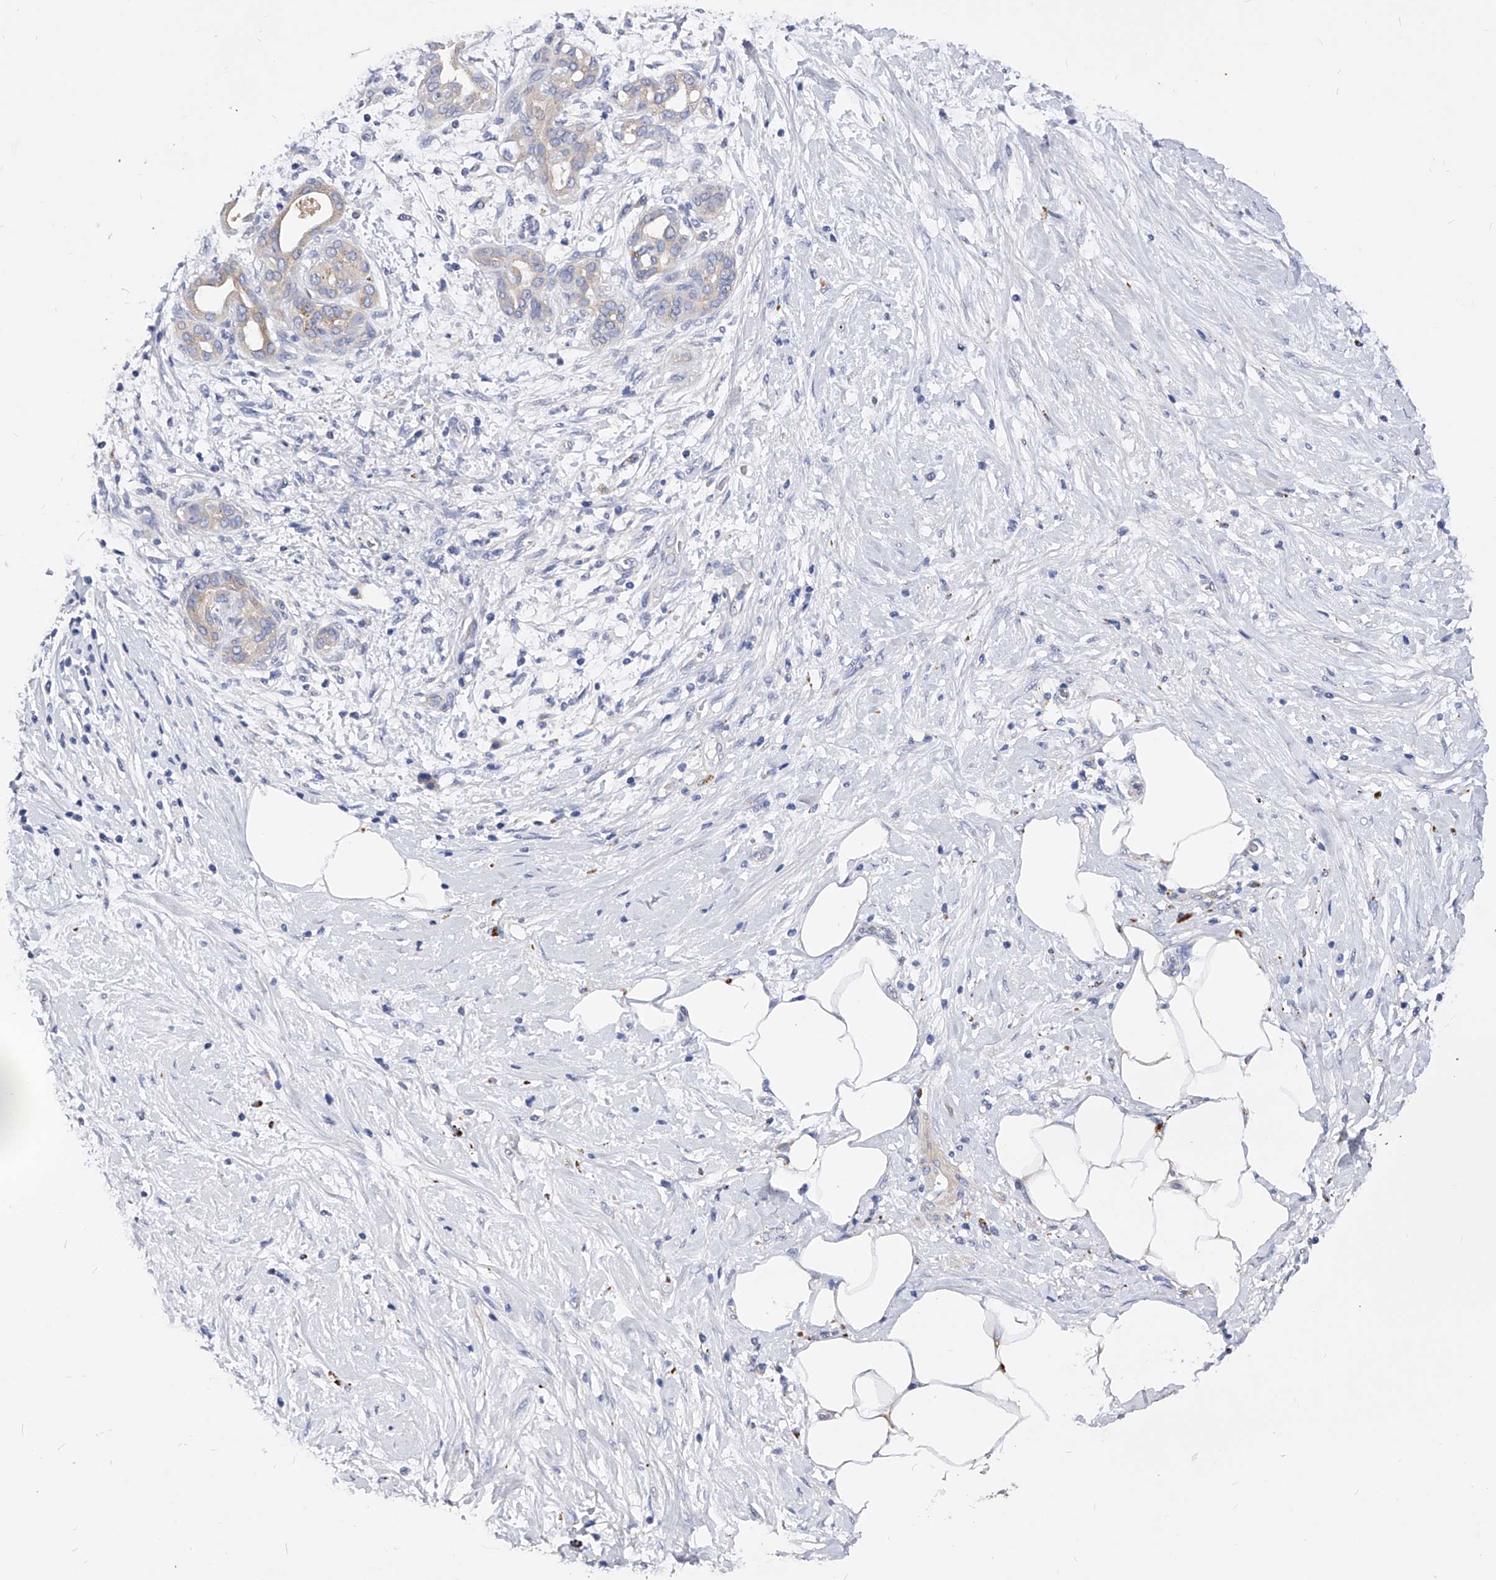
{"staining": {"intensity": "weak", "quantity": "<25%", "location": "cytoplasmic/membranous"}, "tissue": "pancreatic cancer", "cell_type": "Tumor cells", "image_type": "cancer", "snomed": [{"axis": "morphology", "description": "Adenocarcinoma, NOS"}, {"axis": "topography", "description": "Pancreas"}], "caption": "Tumor cells are negative for protein expression in human pancreatic cancer (adenocarcinoma).", "gene": "PPP5C", "patient": {"sex": "male", "age": 58}}